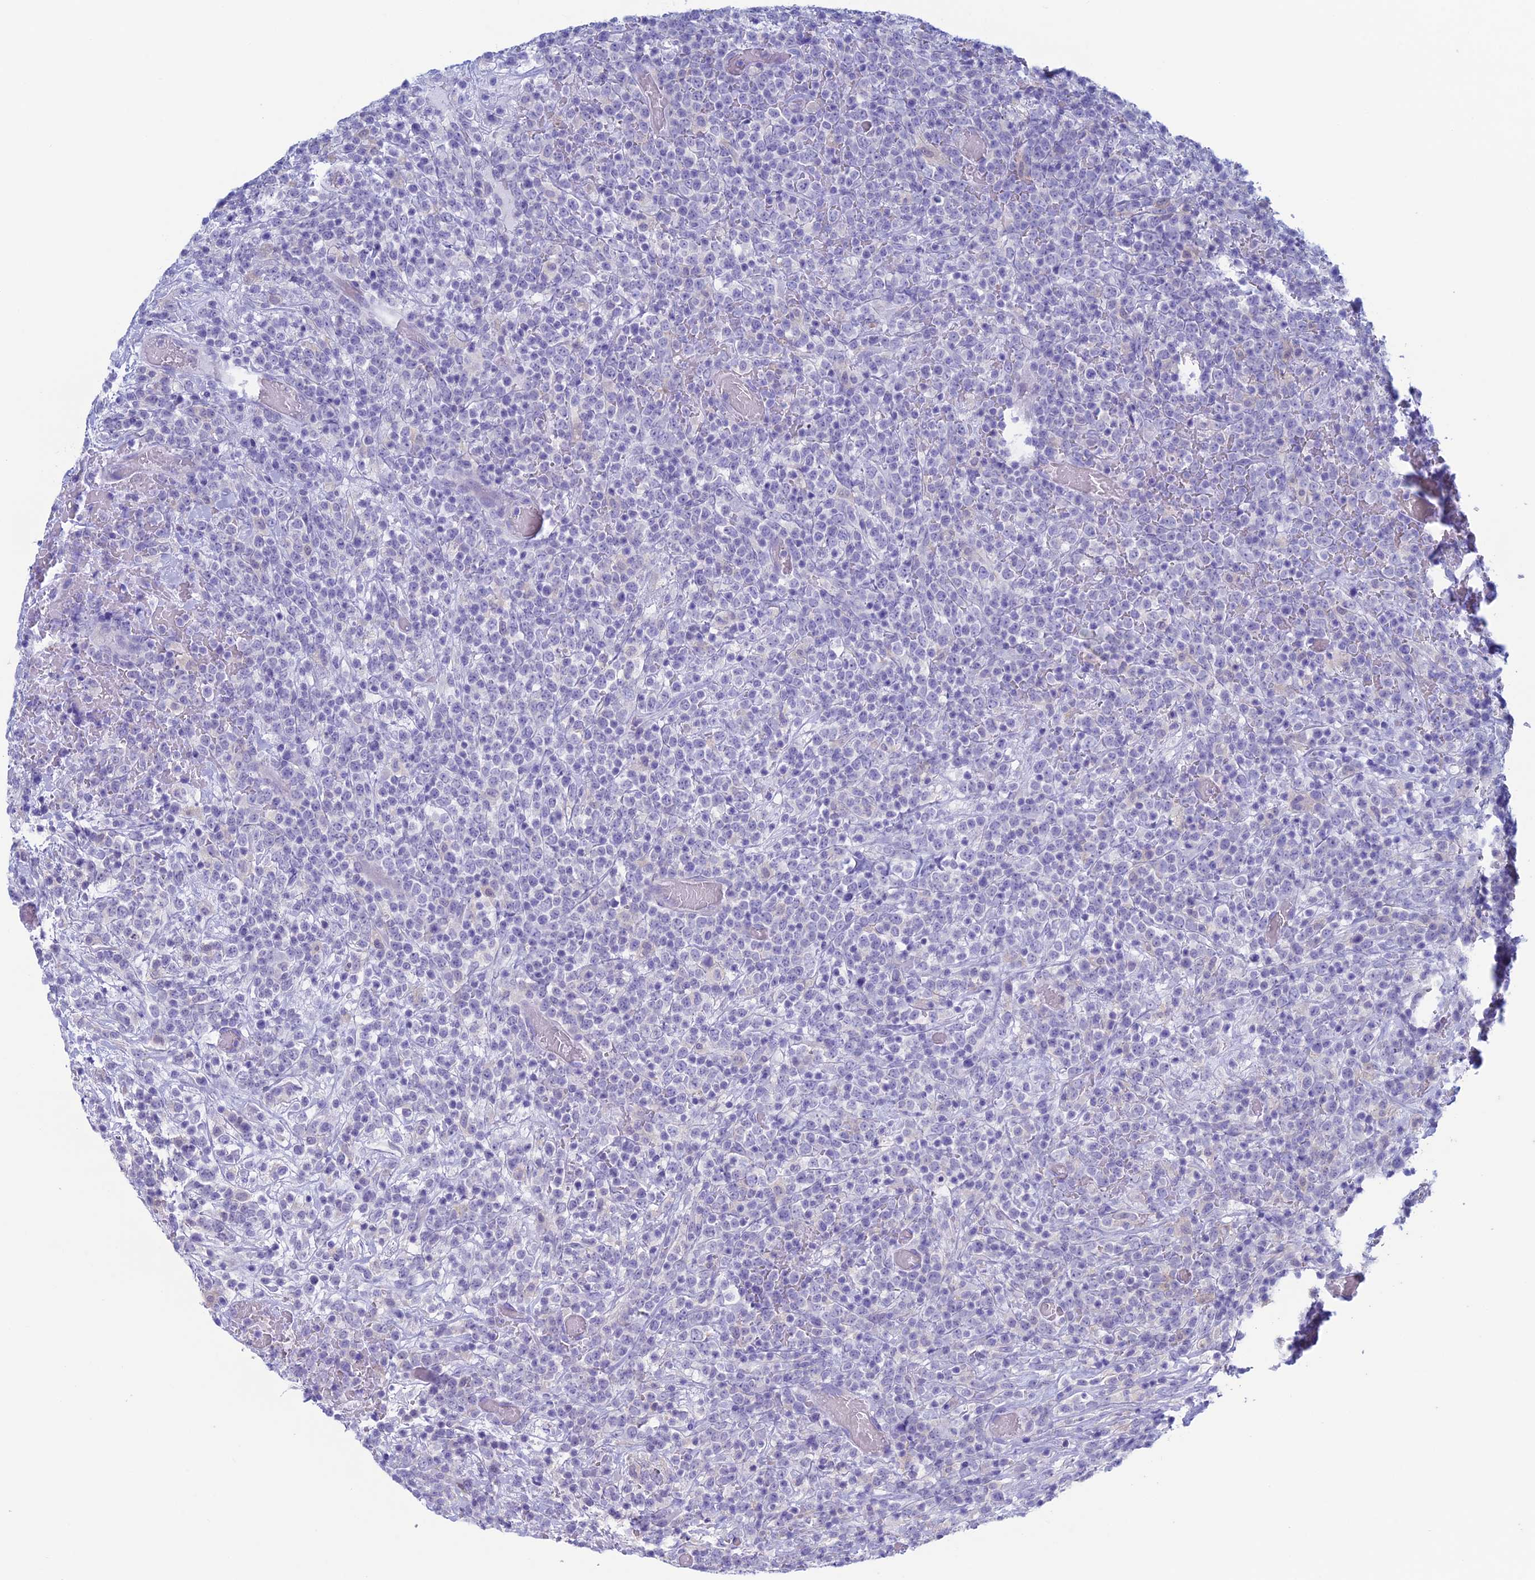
{"staining": {"intensity": "negative", "quantity": "none", "location": "none"}, "tissue": "lymphoma", "cell_type": "Tumor cells", "image_type": "cancer", "snomed": [{"axis": "morphology", "description": "Malignant lymphoma, non-Hodgkin's type, High grade"}, {"axis": "topography", "description": "Colon"}], "caption": "A high-resolution micrograph shows immunohistochemistry staining of high-grade malignant lymphoma, non-Hodgkin's type, which exhibits no significant staining in tumor cells.", "gene": "KCNK17", "patient": {"sex": "female", "age": 53}}